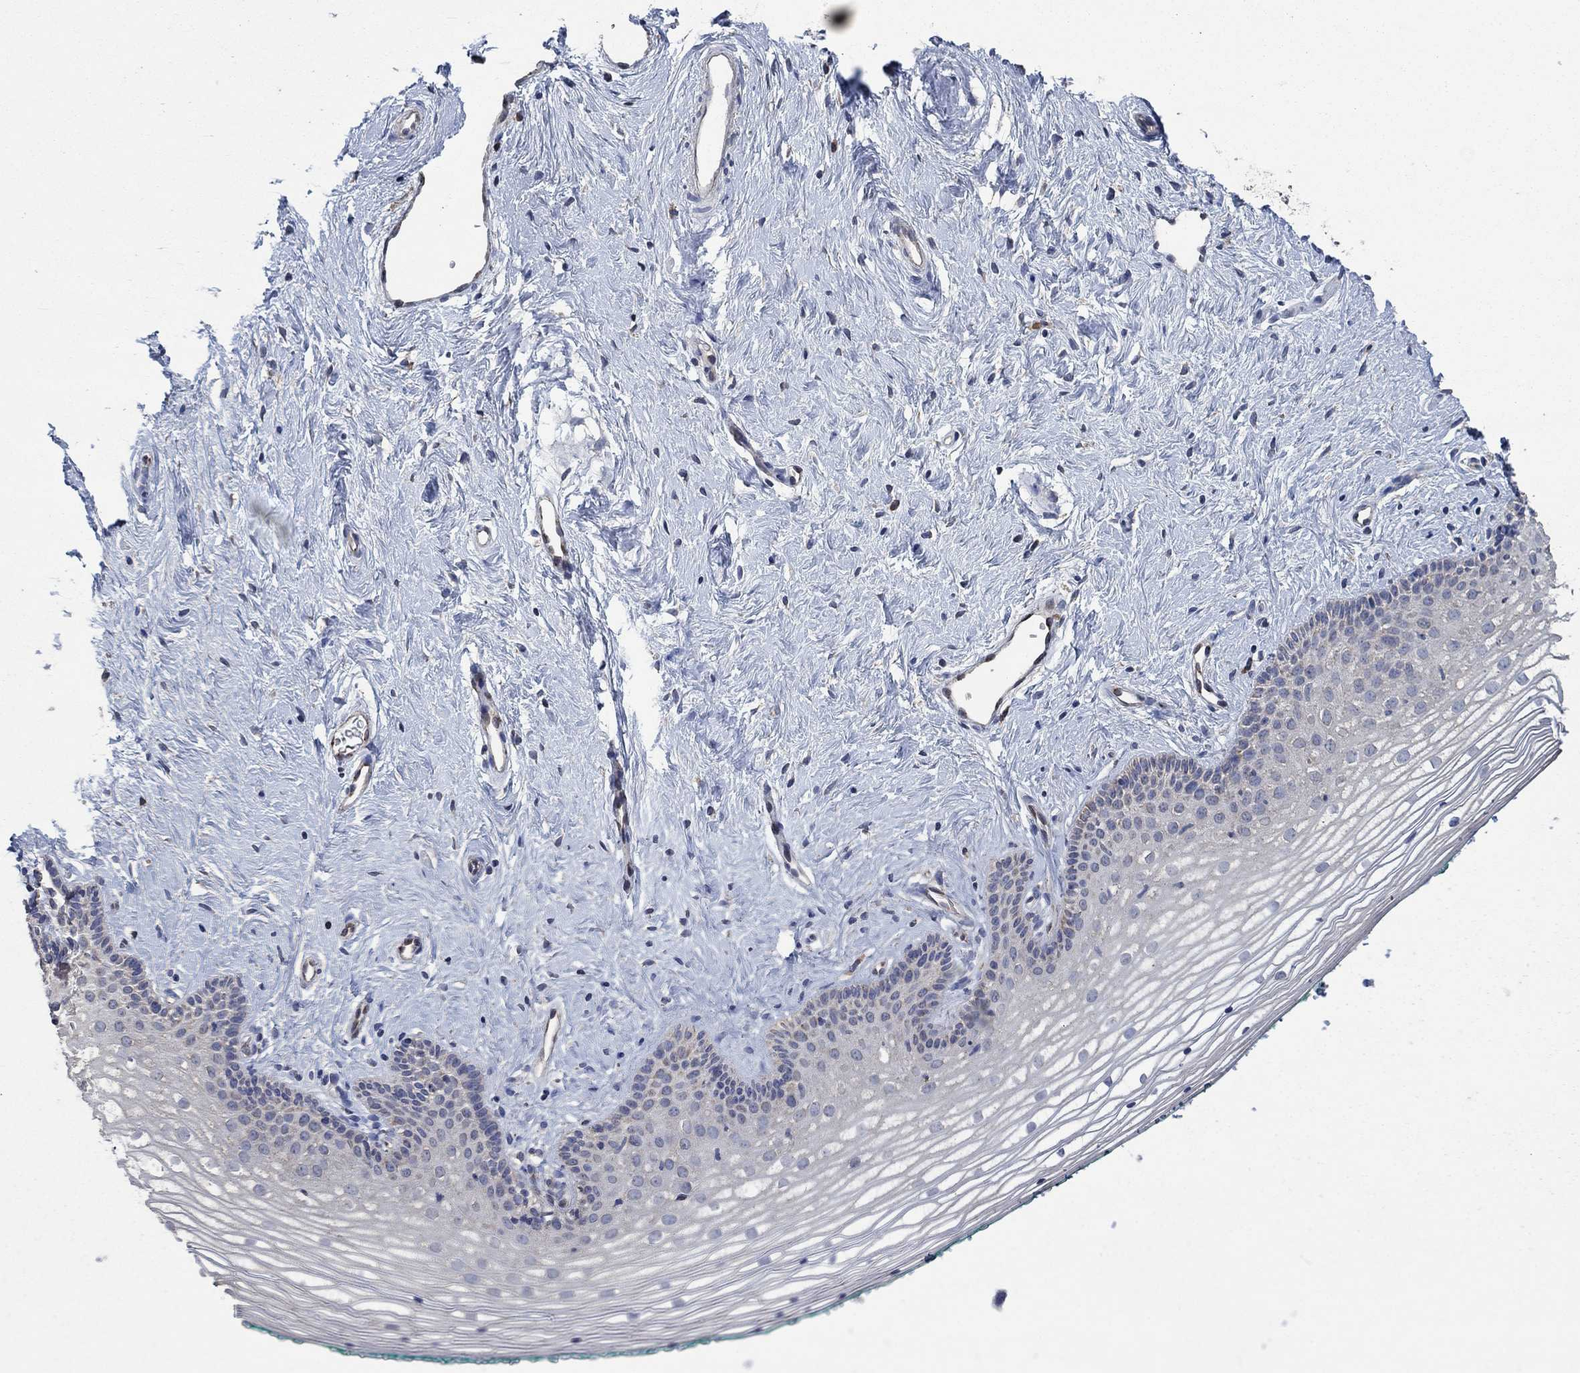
{"staining": {"intensity": "negative", "quantity": "none", "location": "none"}, "tissue": "vagina", "cell_type": "Squamous epithelial cells", "image_type": "normal", "snomed": [{"axis": "morphology", "description": "Normal tissue, NOS"}, {"axis": "topography", "description": "Vagina"}], "caption": "A histopathology image of vagina stained for a protein displays no brown staining in squamous epithelial cells.", "gene": "HID1", "patient": {"sex": "female", "age": 36}}